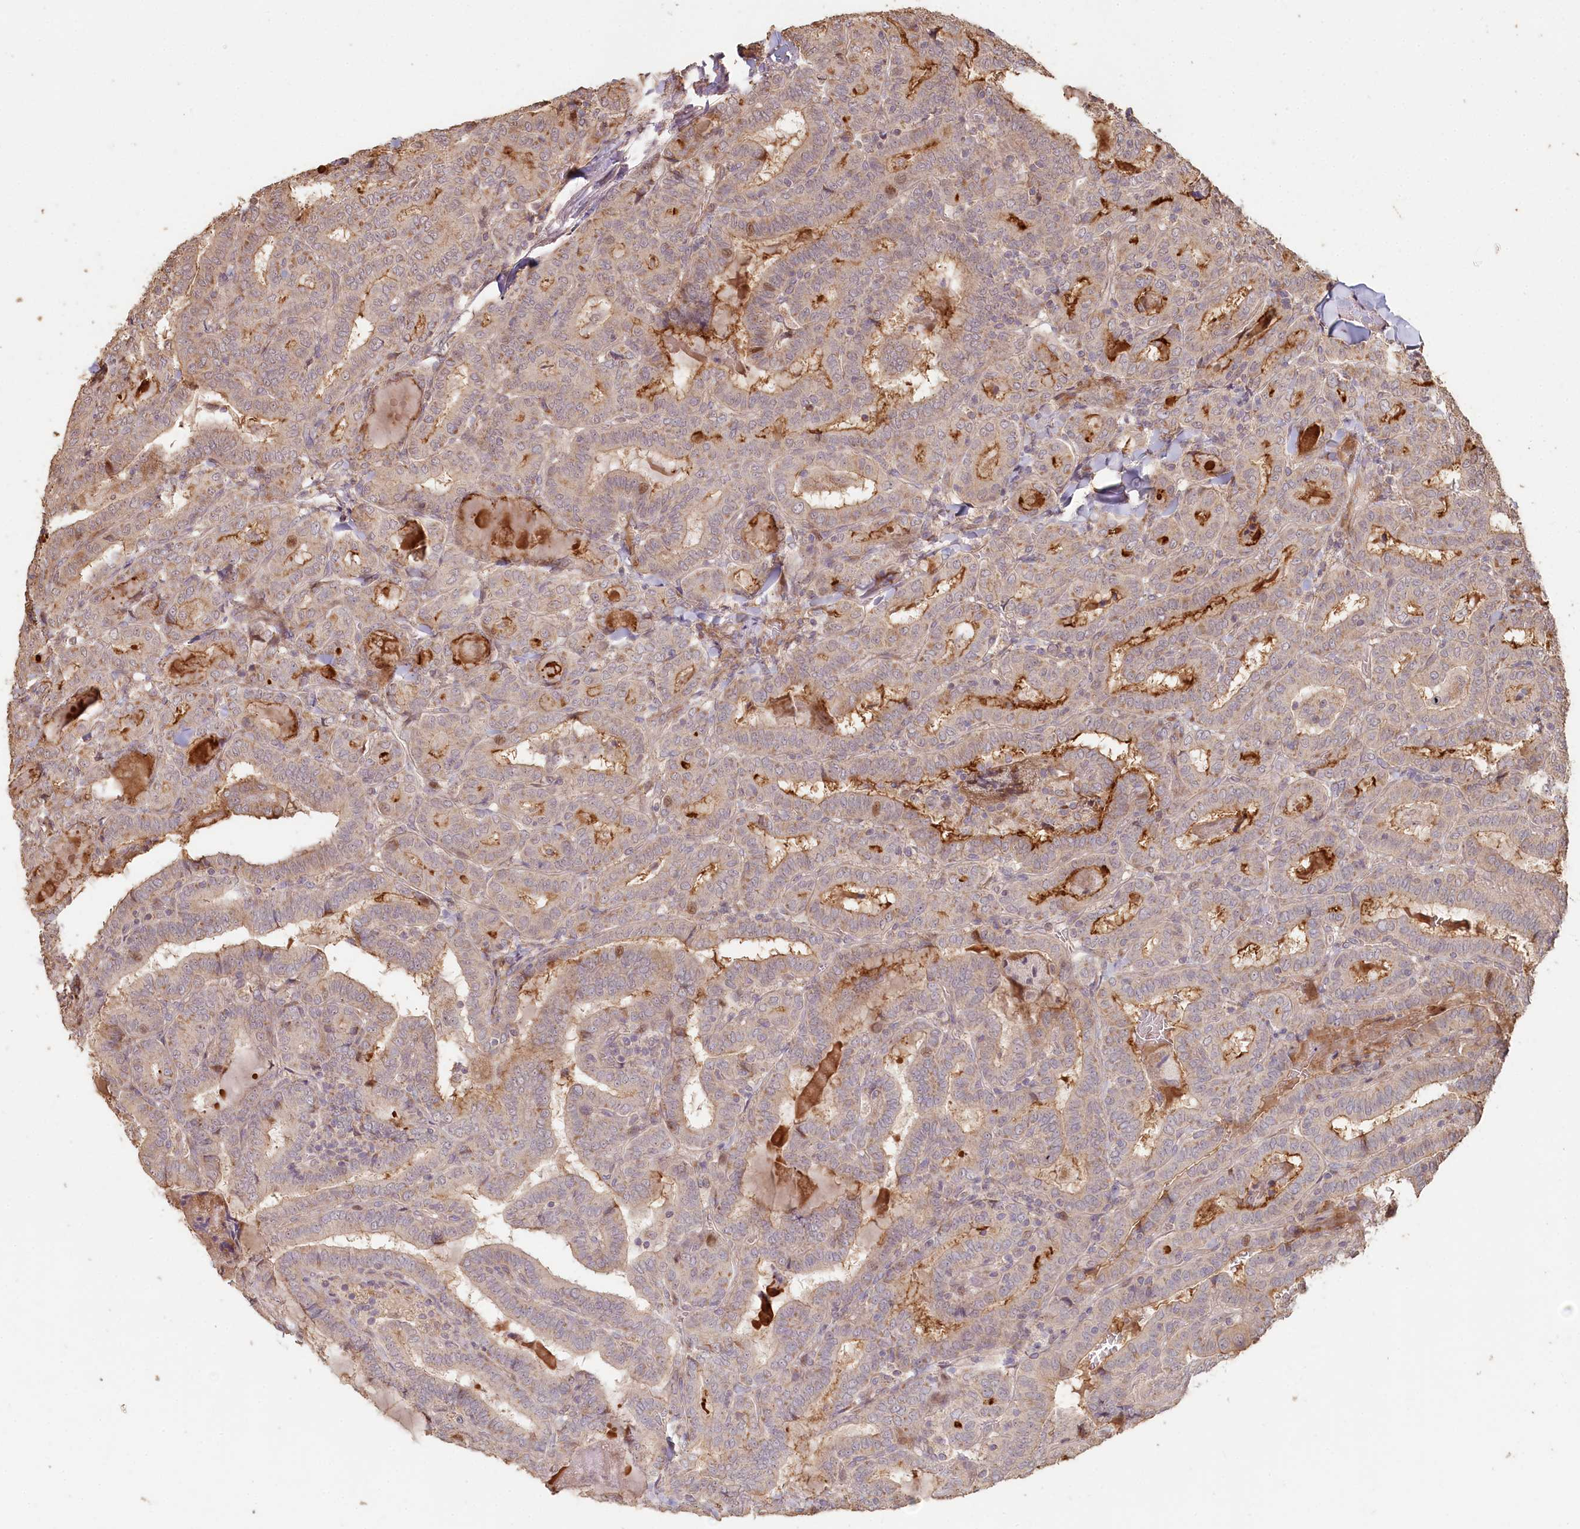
{"staining": {"intensity": "moderate", "quantity": "25%-75%", "location": "cytoplasmic/membranous"}, "tissue": "thyroid cancer", "cell_type": "Tumor cells", "image_type": "cancer", "snomed": [{"axis": "morphology", "description": "Papillary adenocarcinoma, NOS"}, {"axis": "topography", "description": "Thyroid gland"}], "caption": "Tumor cells reveal medium levels of moderate cytoplasmic/membranous staining in about 25%-75% of cells in thyroid papillary adenocarcinoma.", "gene": "HAL", "patient": {"sex": "female", "age": 72}}